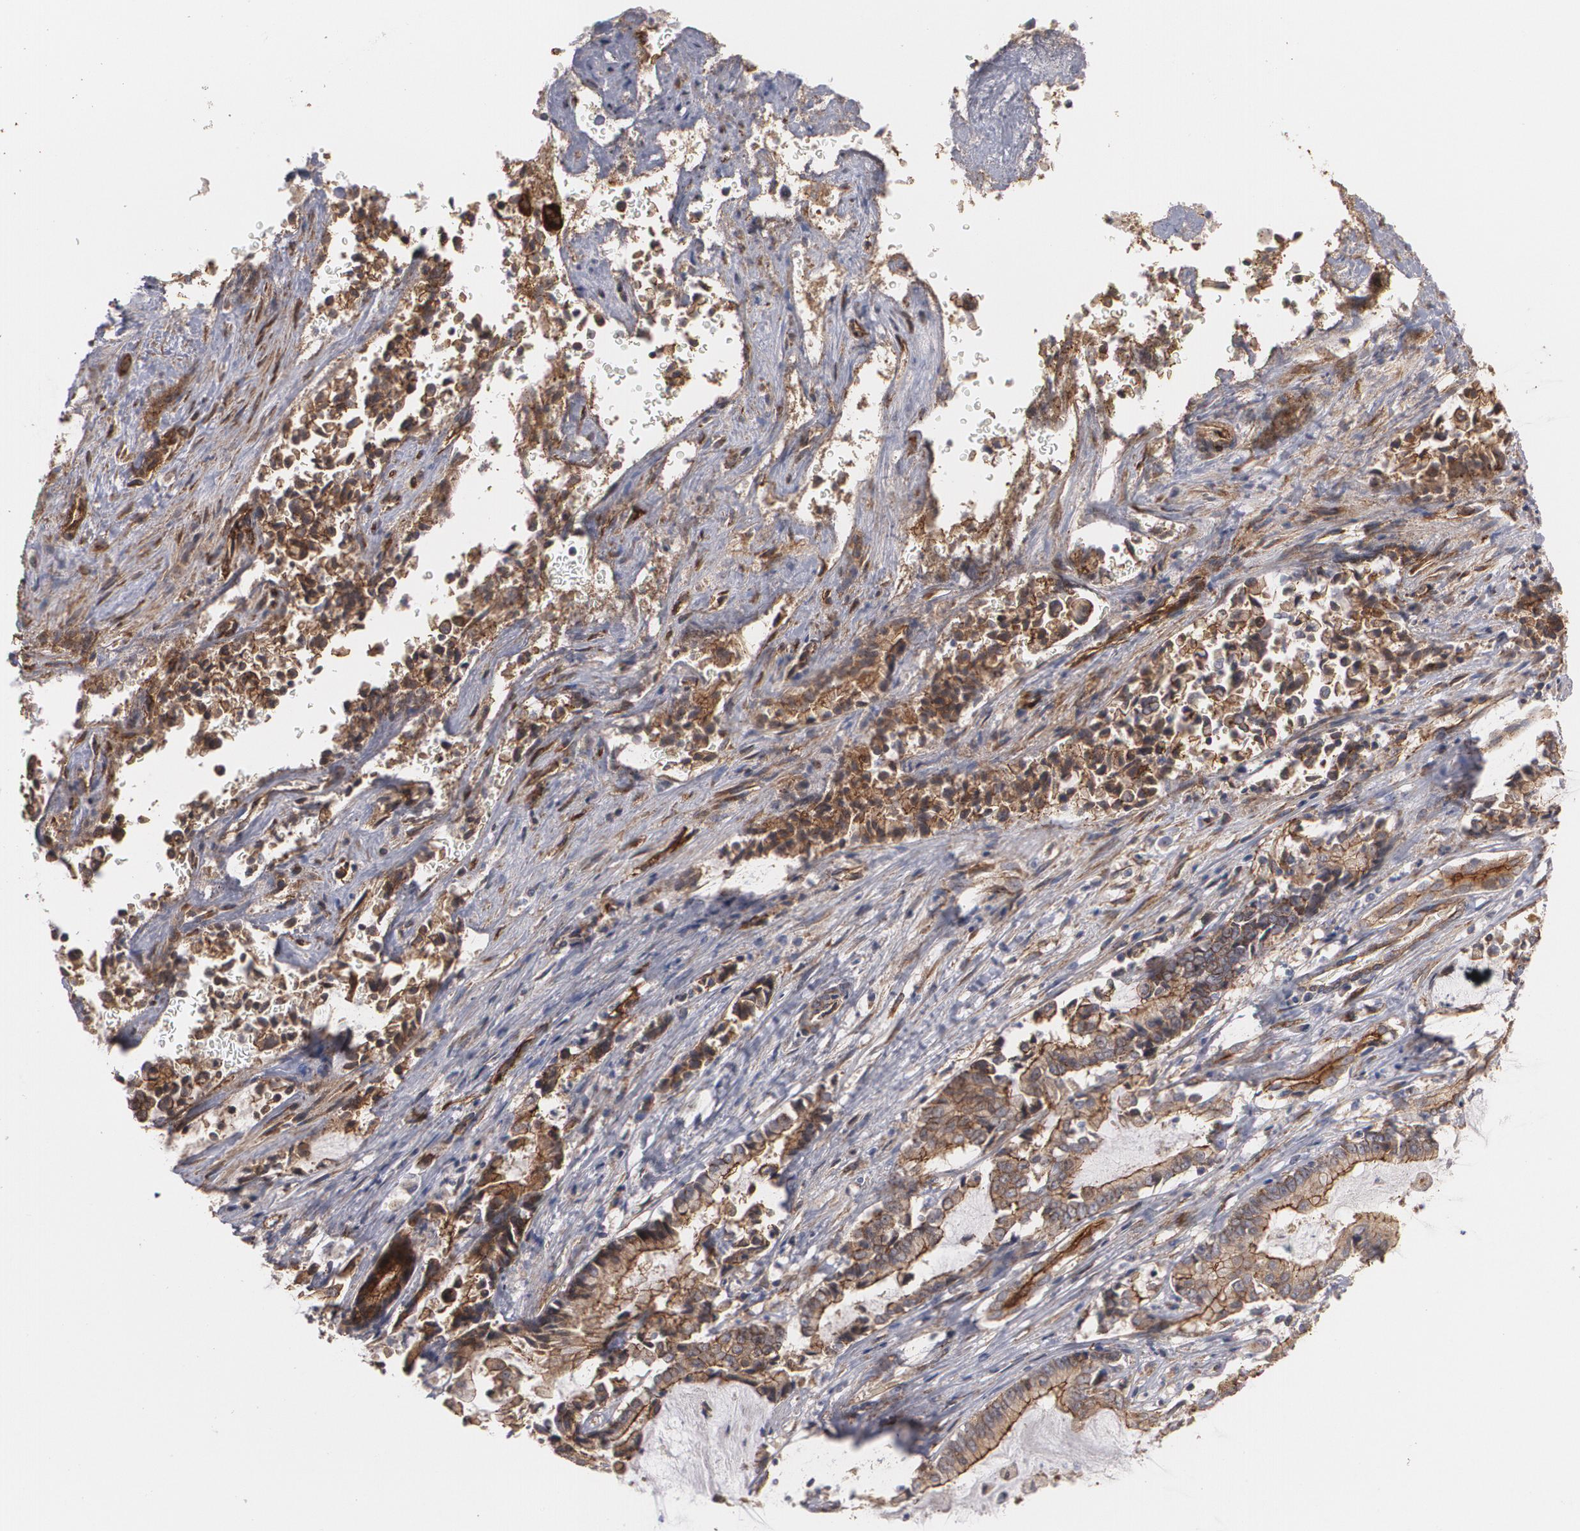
{"staining": {"intensity": "strong", "quantity": ">75%", "location": "cytoplasmic/membranous"}, "tissue": "liver cancer", "cell_type": "Tumor cells", "image_type": "cancer", "snomed": [{"axis": "morphology", "description": "Cholangiocarcinoma"}, {"axis": "topography", "description": "Liver"}], "caption": "There is high levels of strong cytoplasmic/membranous staining in tumor cells of liver cancer (cholangiocarcinoma), as demonstrated by immunohistochemical staining (brown color).", "gene": "TJP1", "patient": {"sex": "male", "age": 57}}